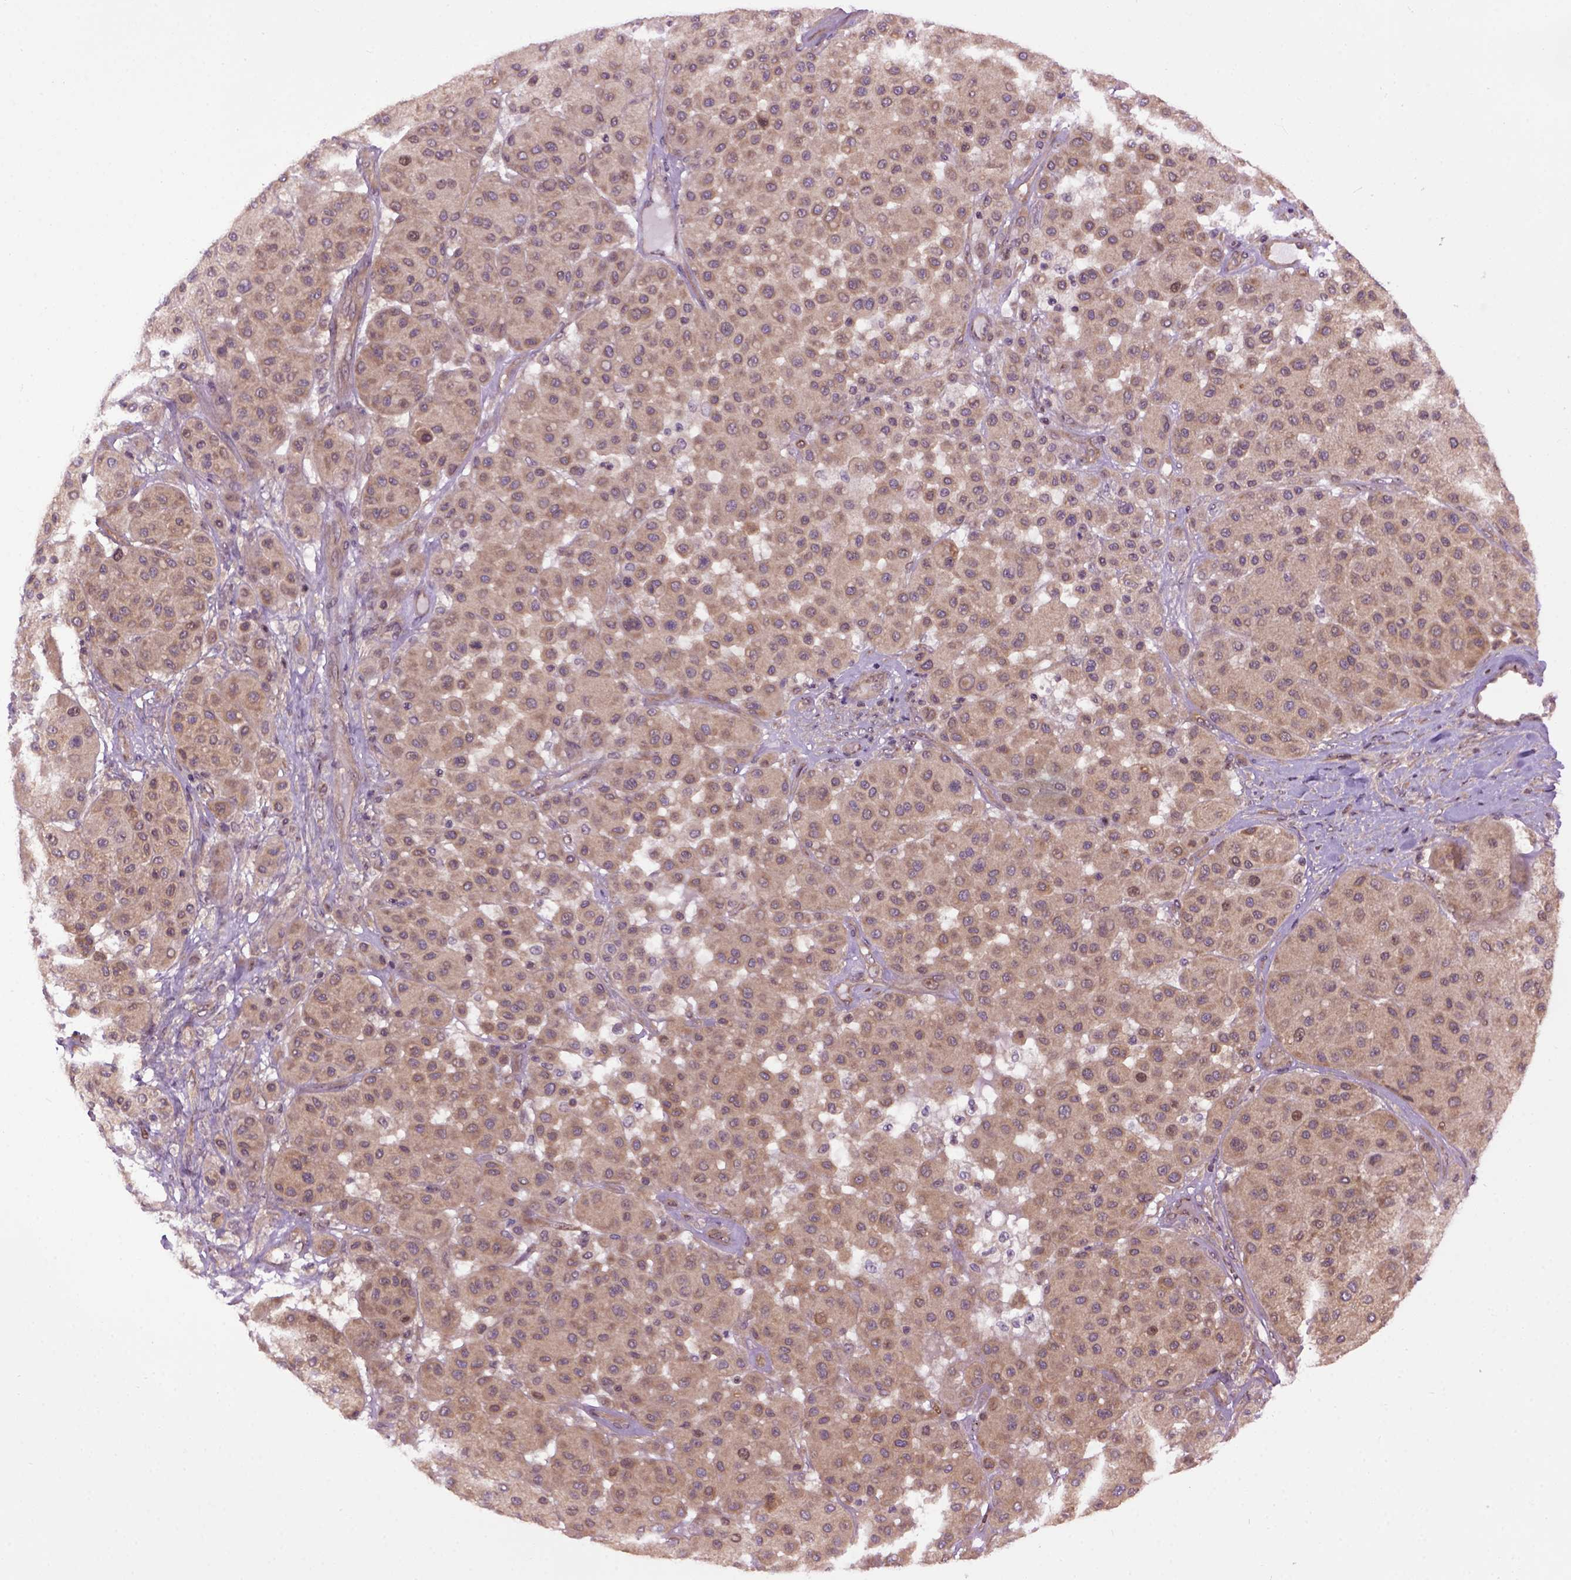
{"staining": {"intensity": "moderate", "quantity": ">75%", "location": "cytoplasmic/membranous"}, "tissue": "melanoma", "cell_type": "Tumor cells", "image_type": "cancer", "snomed": [{"axis": "morphology", "description": "Malignant melanoma, Metastatic site"}, {"axis": "topography", "description": "Smooth muscle"}], "caption": "A photomicrograph of melanoma stained for a protein exhibits moderate cytoplasmic/membranous brown staining in tumor cells.", "gene": "WDR48", "patient": {"sex": "male", "age": 41}}